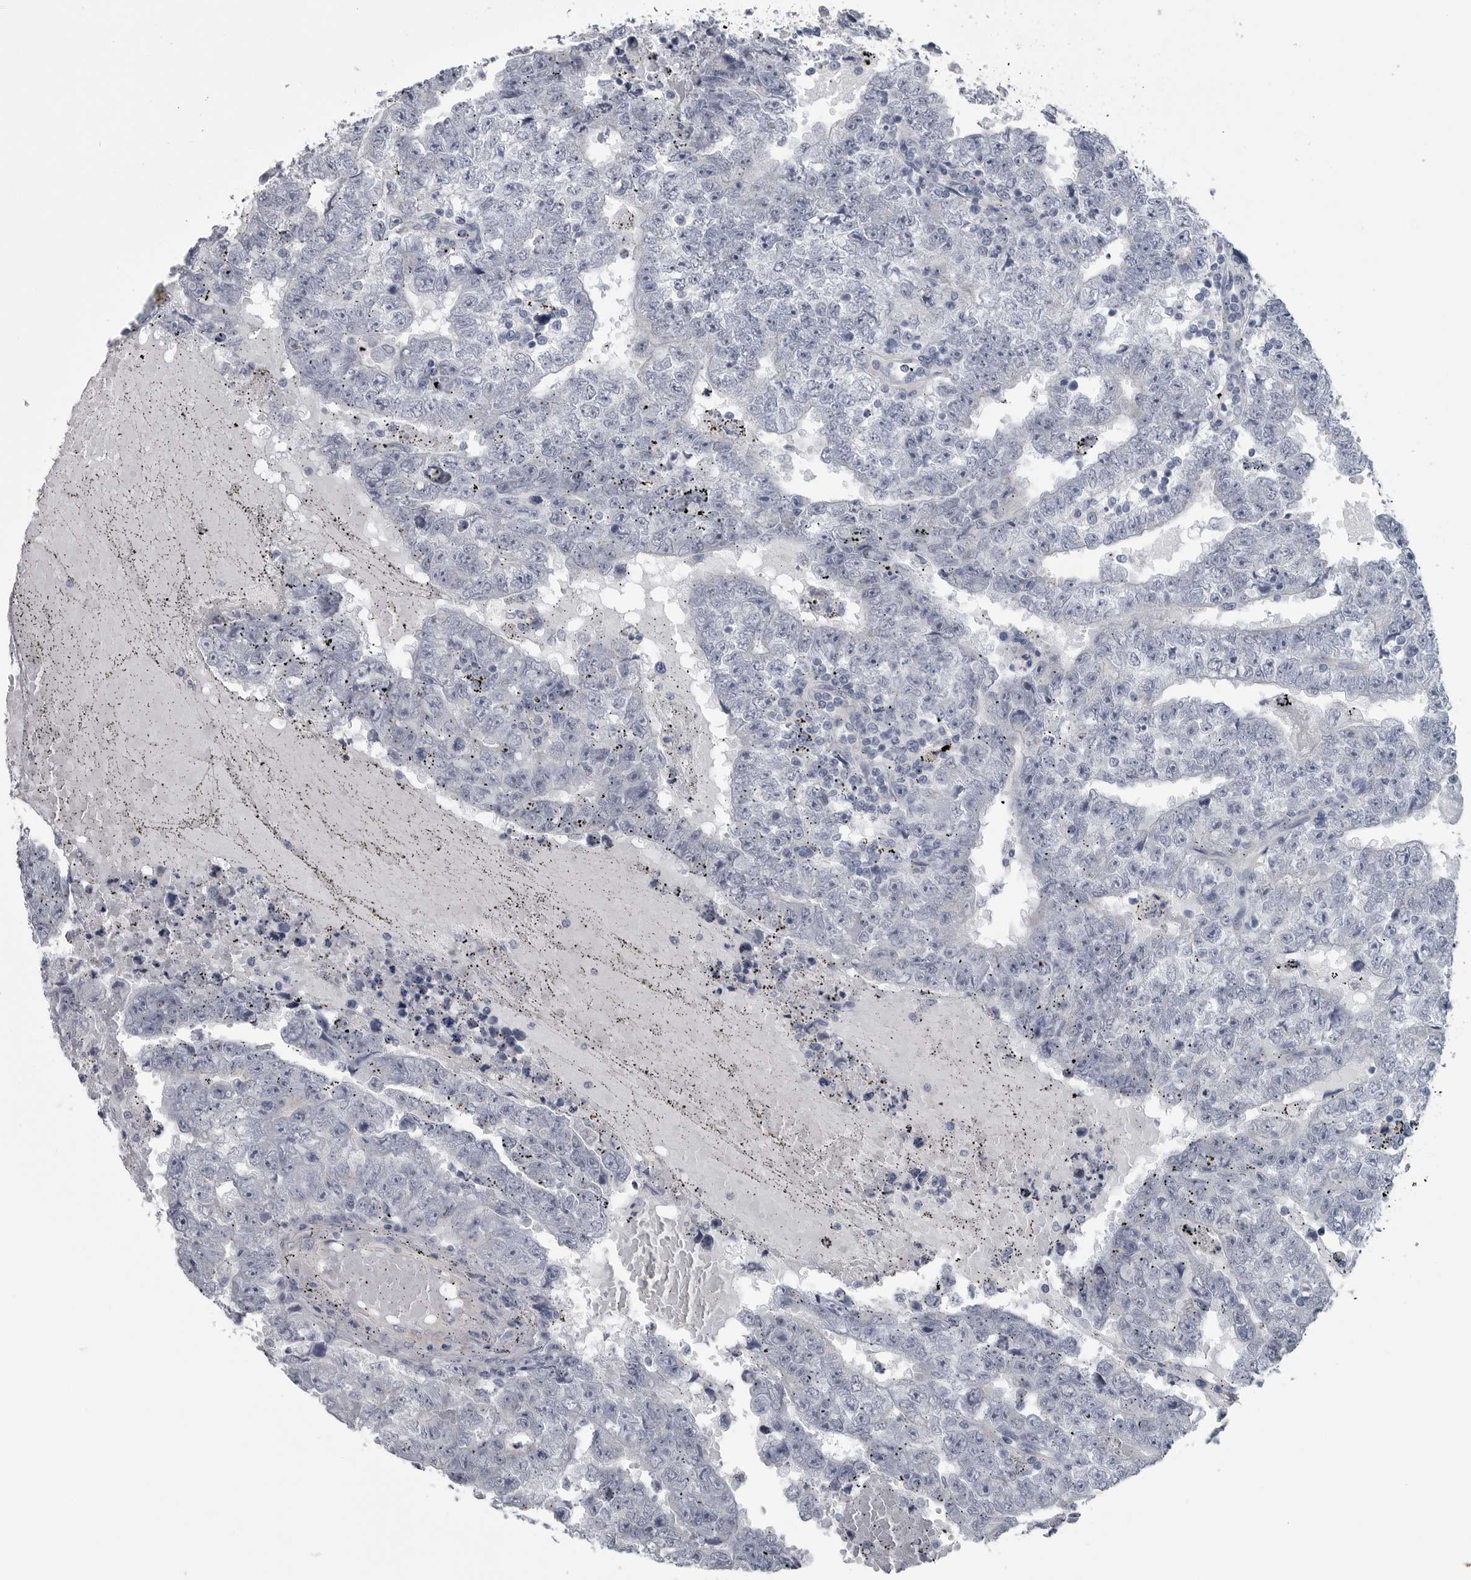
{"staining": {"intensity": "negative", "quantity": "none", "location": "none"}, "tissue": "testis cancer", "cell_type": "Tumor cells", "image_type": "cancer", "snomed": [{"axis": "morphology", "description": "Carcinoma, Embryonal, NOS"}, {"axis": "topography", "description": "Testis"}], "caption": "This is an IHC photomicrograph of human testis cancer (embryonal carcinoma). There is no positivity in tumor cells.", "gene": "MYOC", "patient": {"sex": "male", "age": 25}}